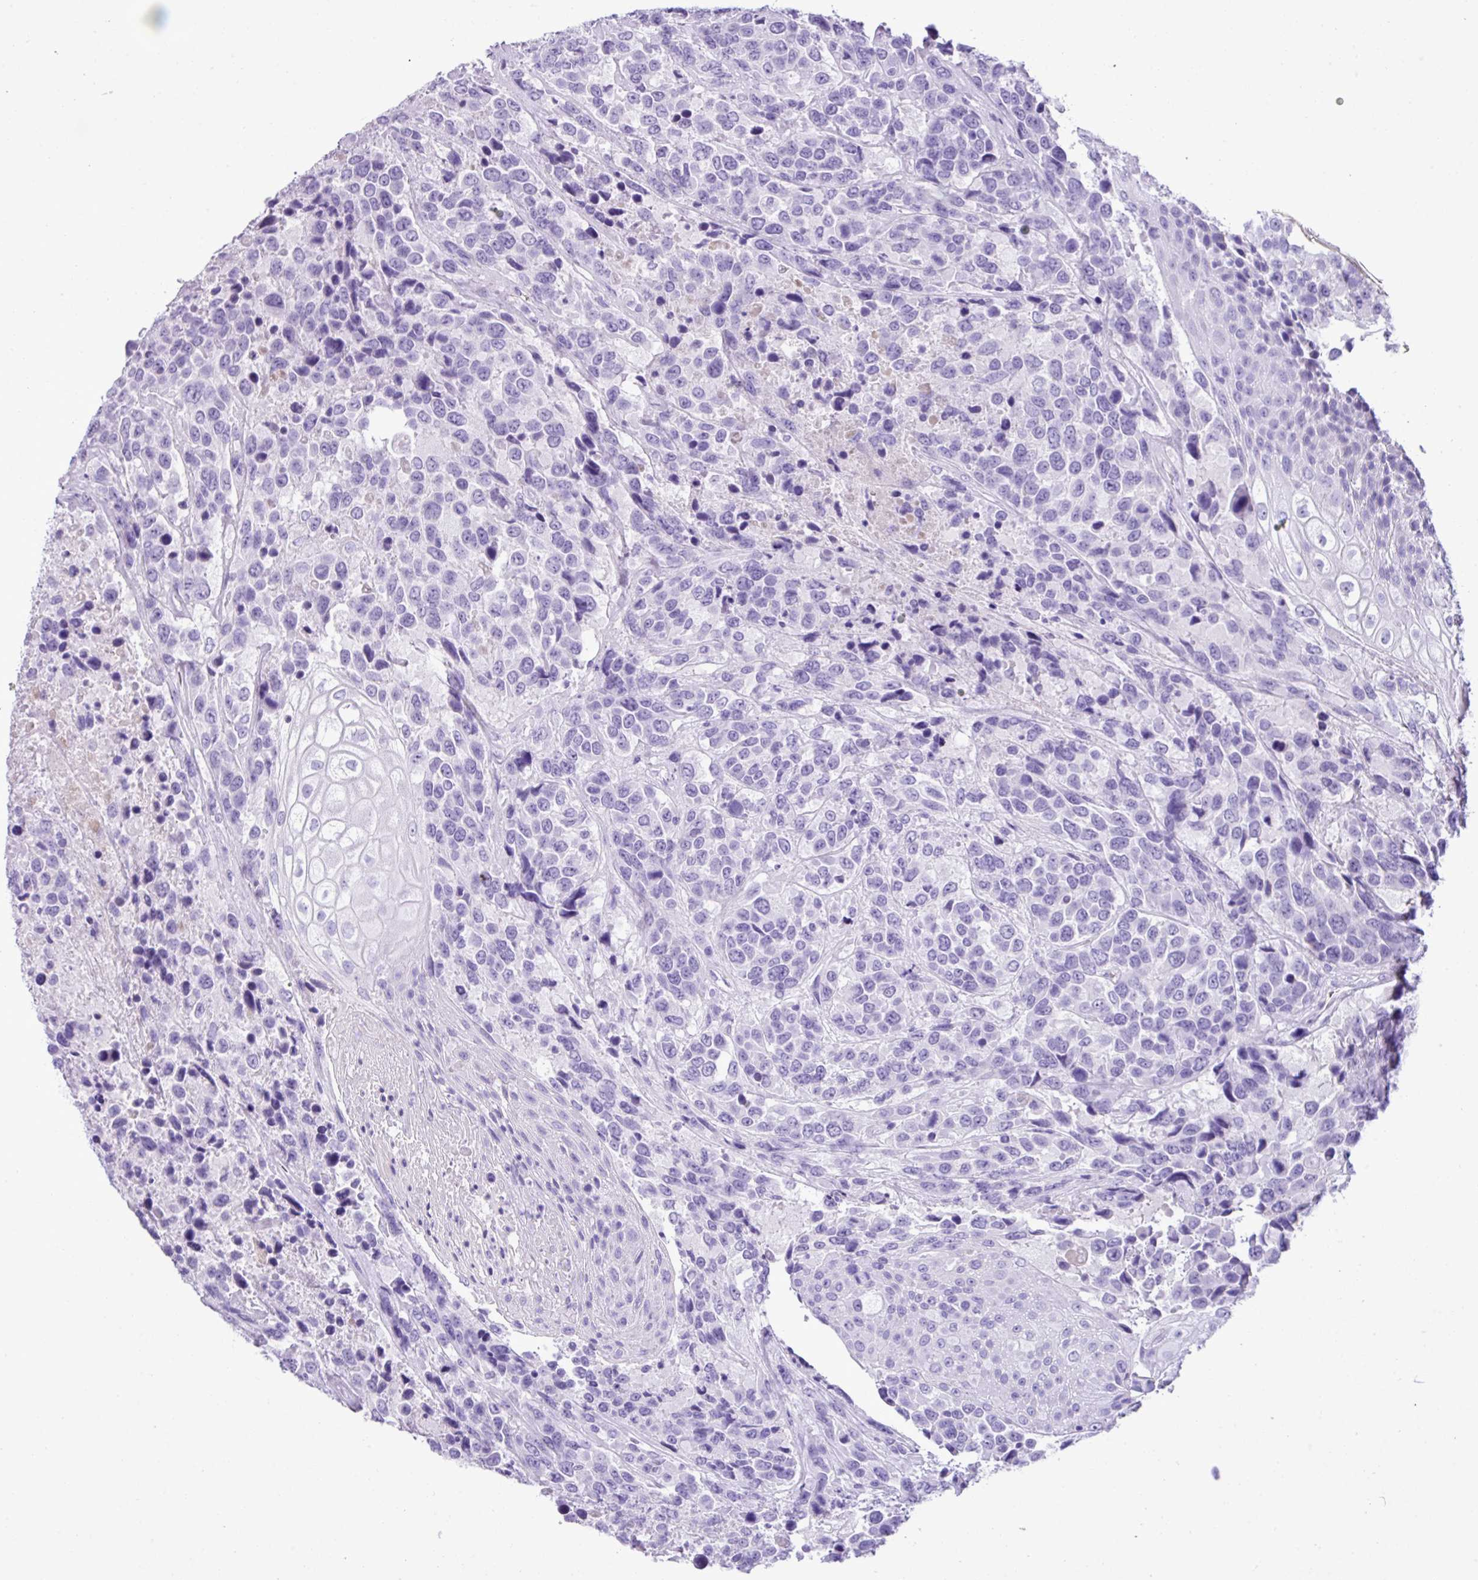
{"staining": {"intensity": "negative", "quantity": "none", "location": "none"}, "tissue": "urothelial cancer", "cell_type": "Tumor cells", "image_type": "cancer", "snomed": [{"axis": "morphology", "description": "Urothelial carcinoma, High grade"}, {"axis": "topography", "description": "Urinary bladder"}], "caption": "Tumor cells show no significant protein expression in urothelial carcinoma (high-grade). (Brightfield microscopy of DAB (3,3'-diaminobenzidine) immunohistochemistry at high magnification).", "gene": "ZSCAN5A", "patient": {"sex": "female", "age": 70}}